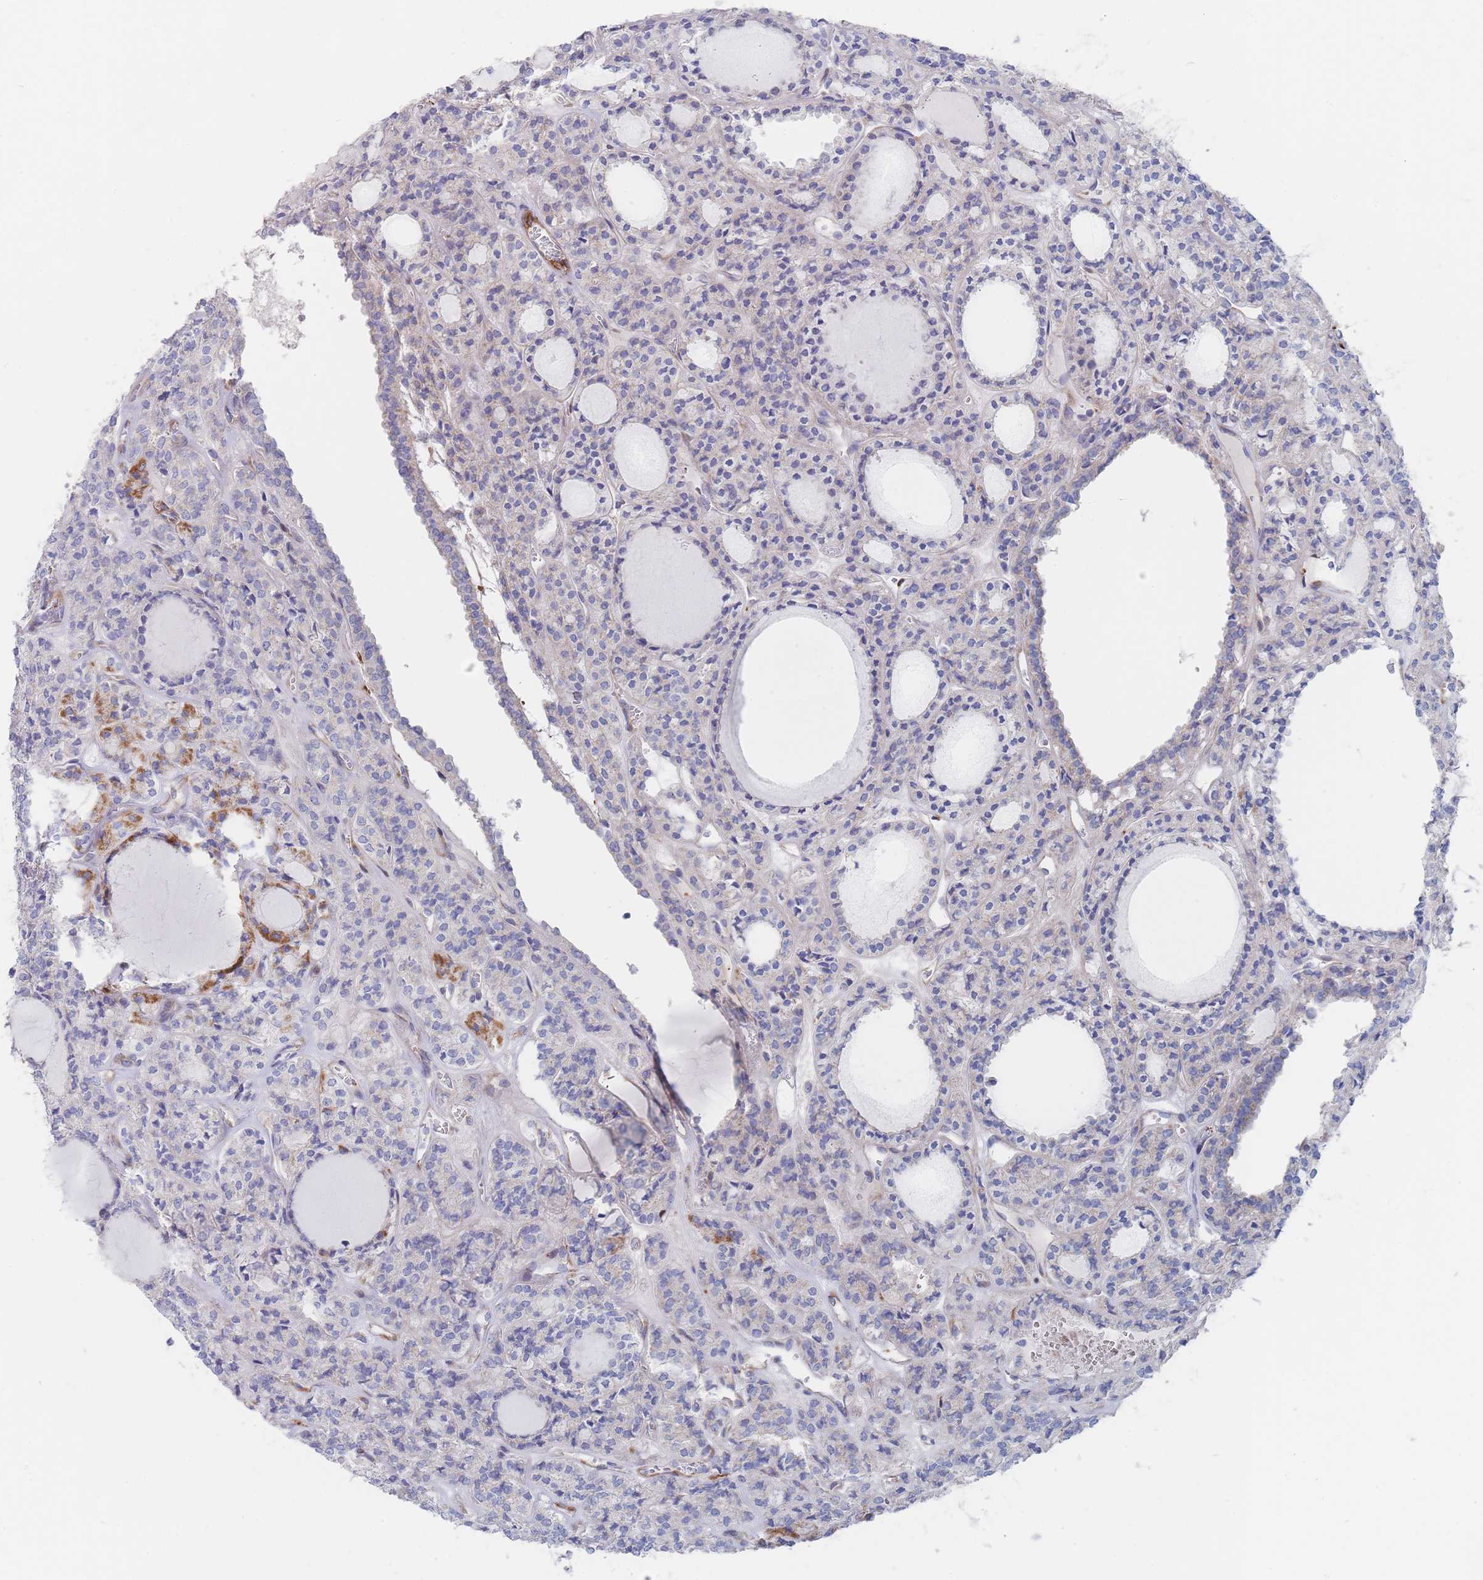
{"staining": {"intensity": "moderate", "quantity": "<25%", "location": "cytoplasmic/membranous"}, "tissue": "thyroid cancer", "cell_type": "Tumor cells", "image_type": "cancer", "snomed": [{"axis": "morphology", "description": "Follicular adenoma carcinoma, NOS"}, {"axis": "topography", "description": "Thyroid gland"}], "caption": "Protein analysis of thyroid cancer (follicular adenoma carcinoma) tissue shows moderate cytoplasmic/membranous staining in about <25% of tumor cells.", "gene": "G6PC1", "patient": {"sex": "female", "age": 63}}